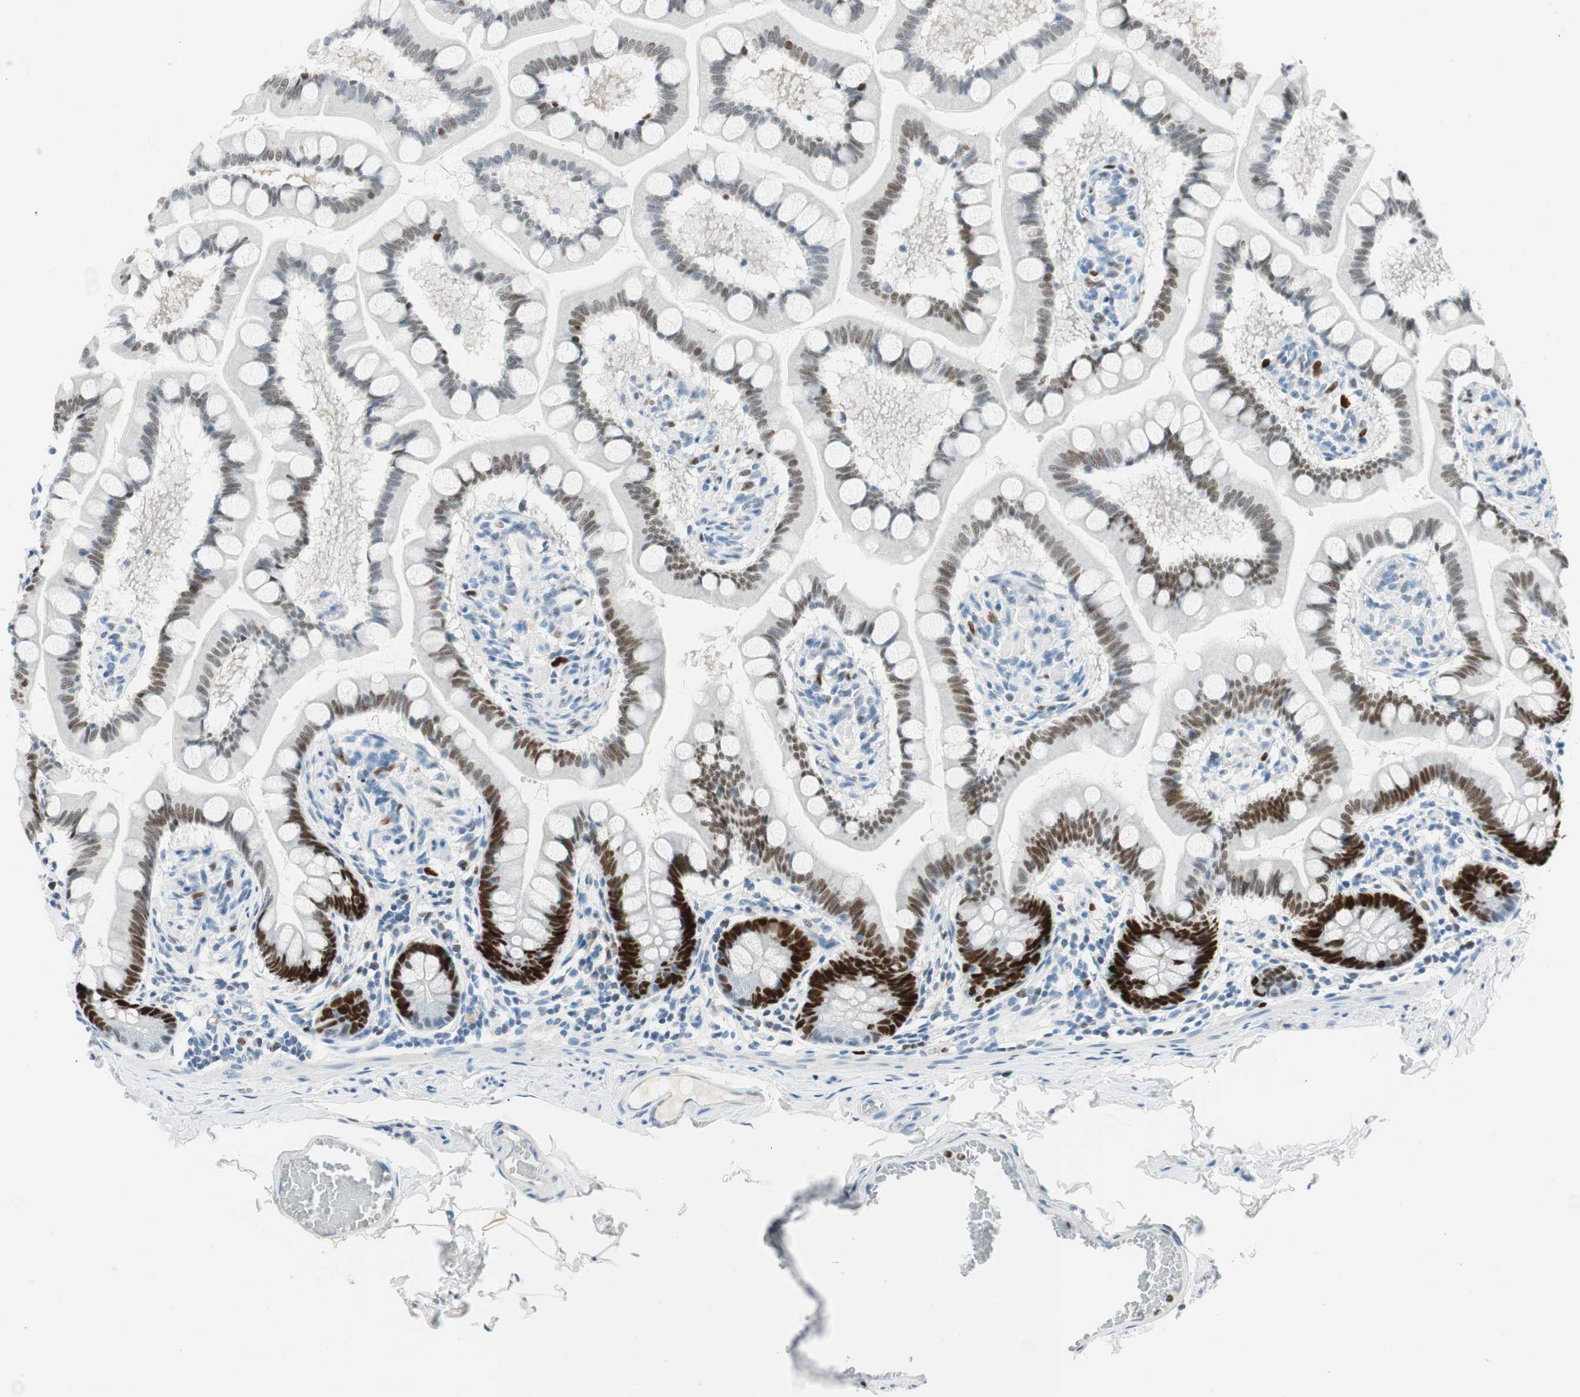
{"staining": {"intensity": "strong", "quantity": "25%-75%", "location": "nuclear"}, "tissue": "small intestine", "cell_type": "Glandular cells", "image_type": "normal", "snomed": [{"axis": "morphology", "description": "Normal tissue, NOS"}, {"axis": "topography", "description": "Small intestine"}], "caption": "The histopathology image shows staining of unremarkable small intestine, revealing strong nuclear protein staining (brown color) within glandular cells.", "gene": "EZH2", "patient": {"sex": "male", "age": 41}}